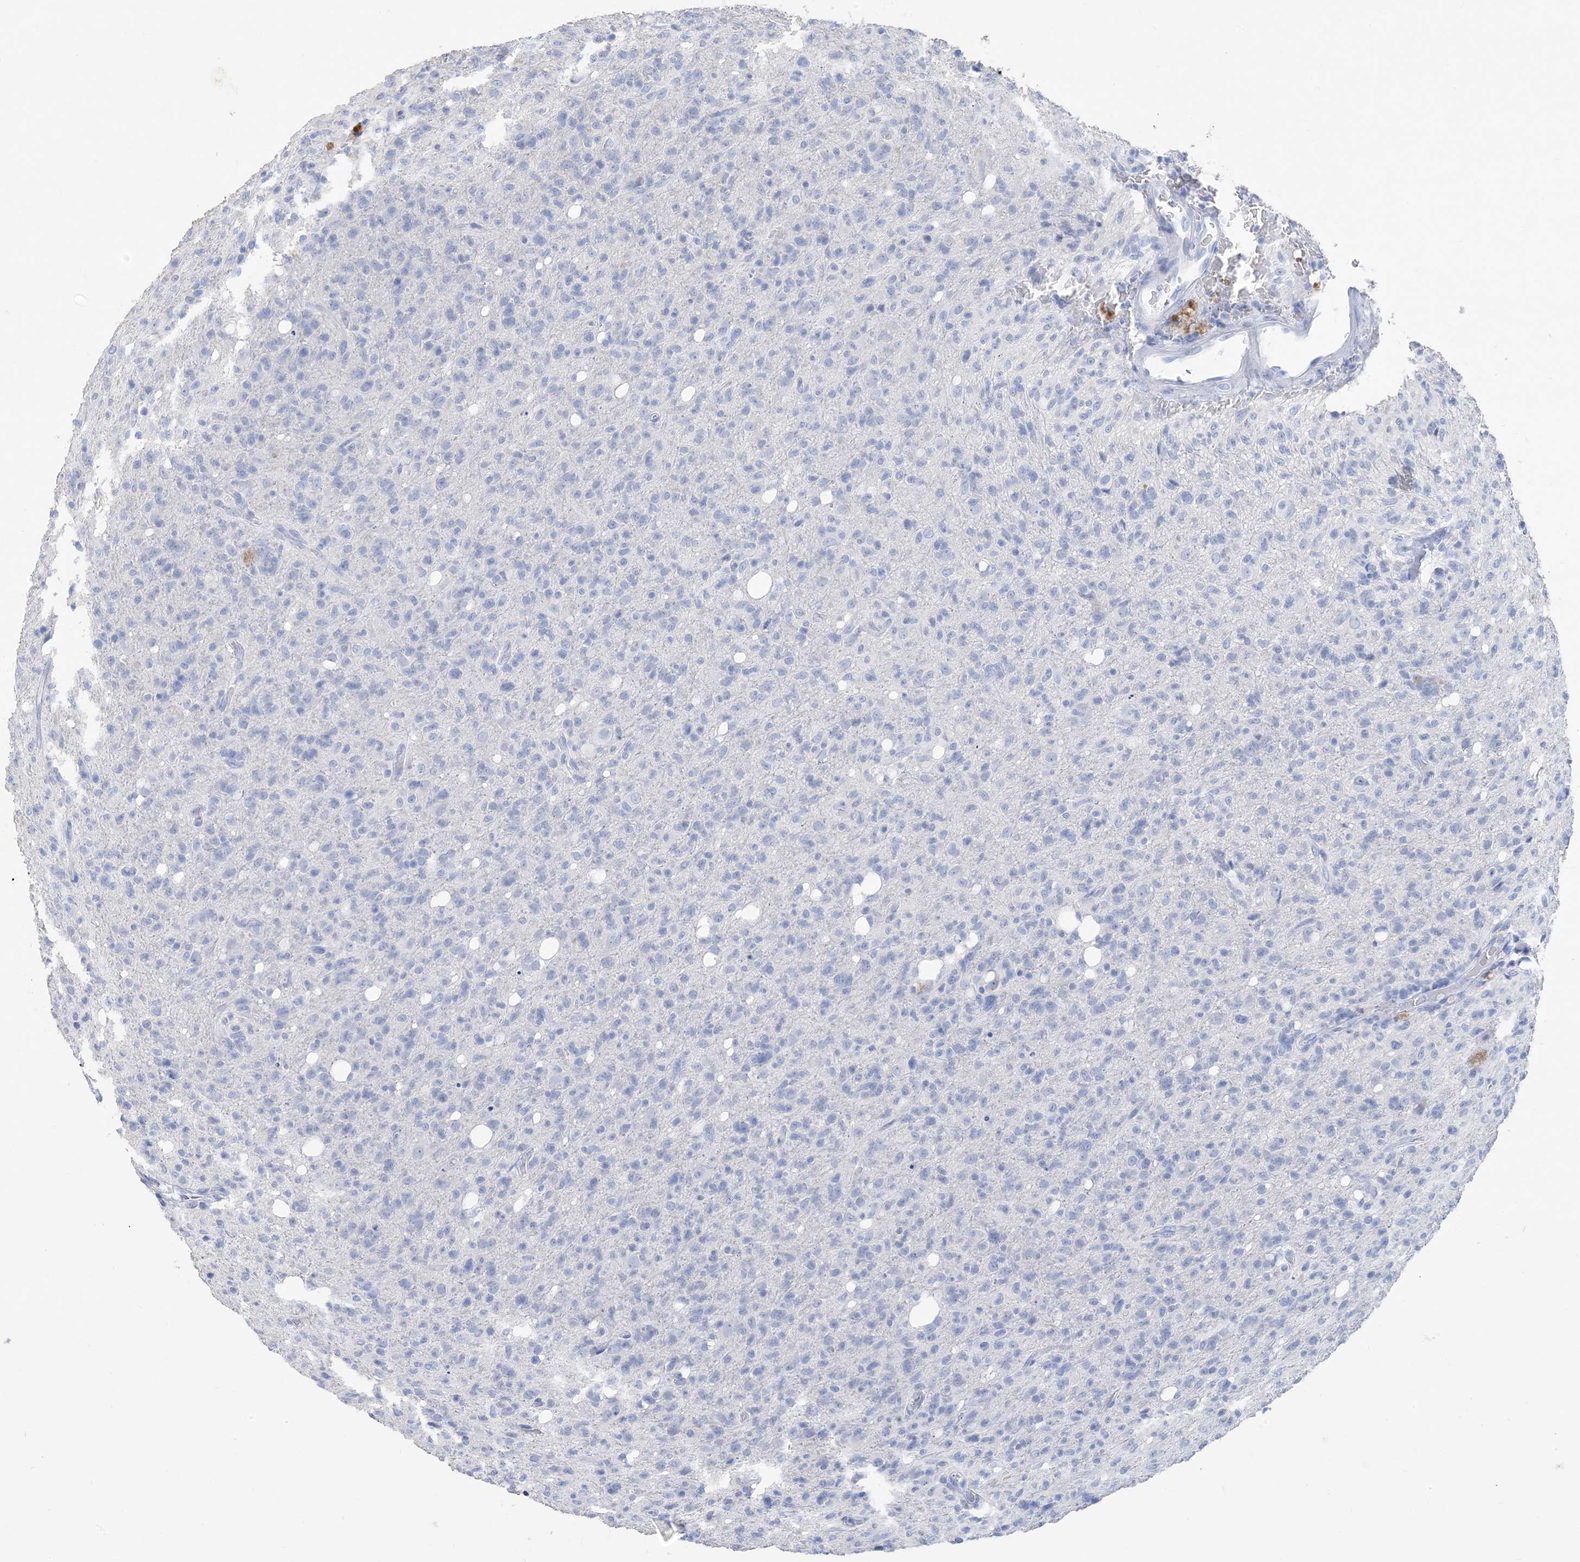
{"staining": {"intensity": "negative", "quantity": "none", "location": "none"}, "tissue": "glioma", "cell_type": "Tumor cells", "image_type": "cancer", "snomed": [{"axis": "morphology", "description": "Glioma, malignant, High grade"}, {"axis": "topography", "description": "Brain"}], "caption": "Histopathology image shows no significant protein positivity in tumor cells of glioma.", "gene": "SH3YL1", "patient": {"sex": "female", "age": 57}}